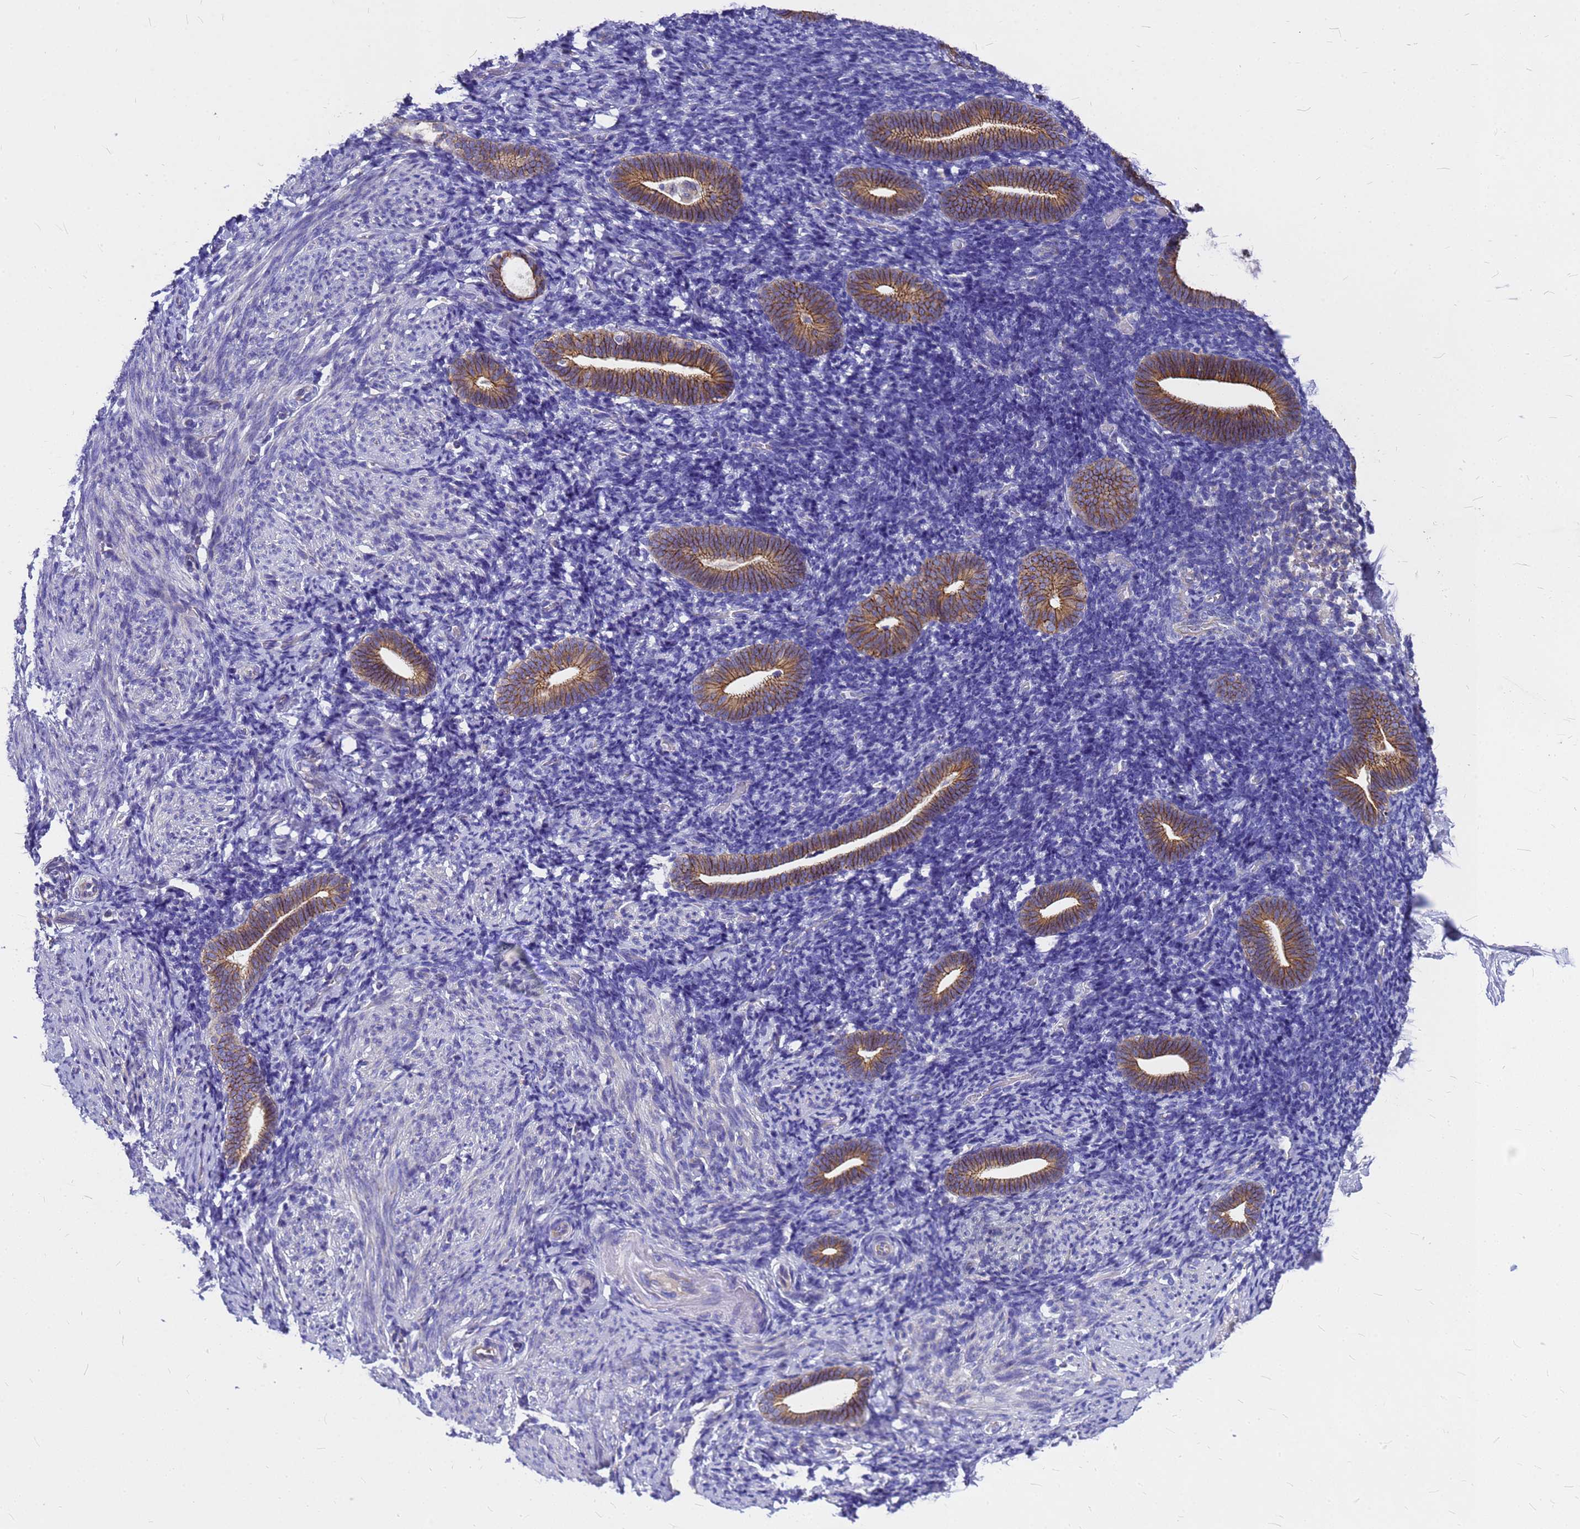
{"staining": {"intensity": "negative", "quantity": "none", "location": "none"}, "tissue": "endometrium", "cell_type": "Cells in endometrial stroma", "image_type": "normal", "snomed": [{"axis": "morphology", "description": "Normal tissue, NOS"}, {"axis": "topography", "description": "Endometrium"}], "caption": "Unremarkable endometrium was stained to show a protein in brown. There is no significant positivity in cells in endometrial stroma. (DAB (3,3'-diaminobenzidine) IHC visualized using brightfield microscopy, high magnification).", "gene": "FBXW5", "patient": {"sex": "female", "age": 51}}